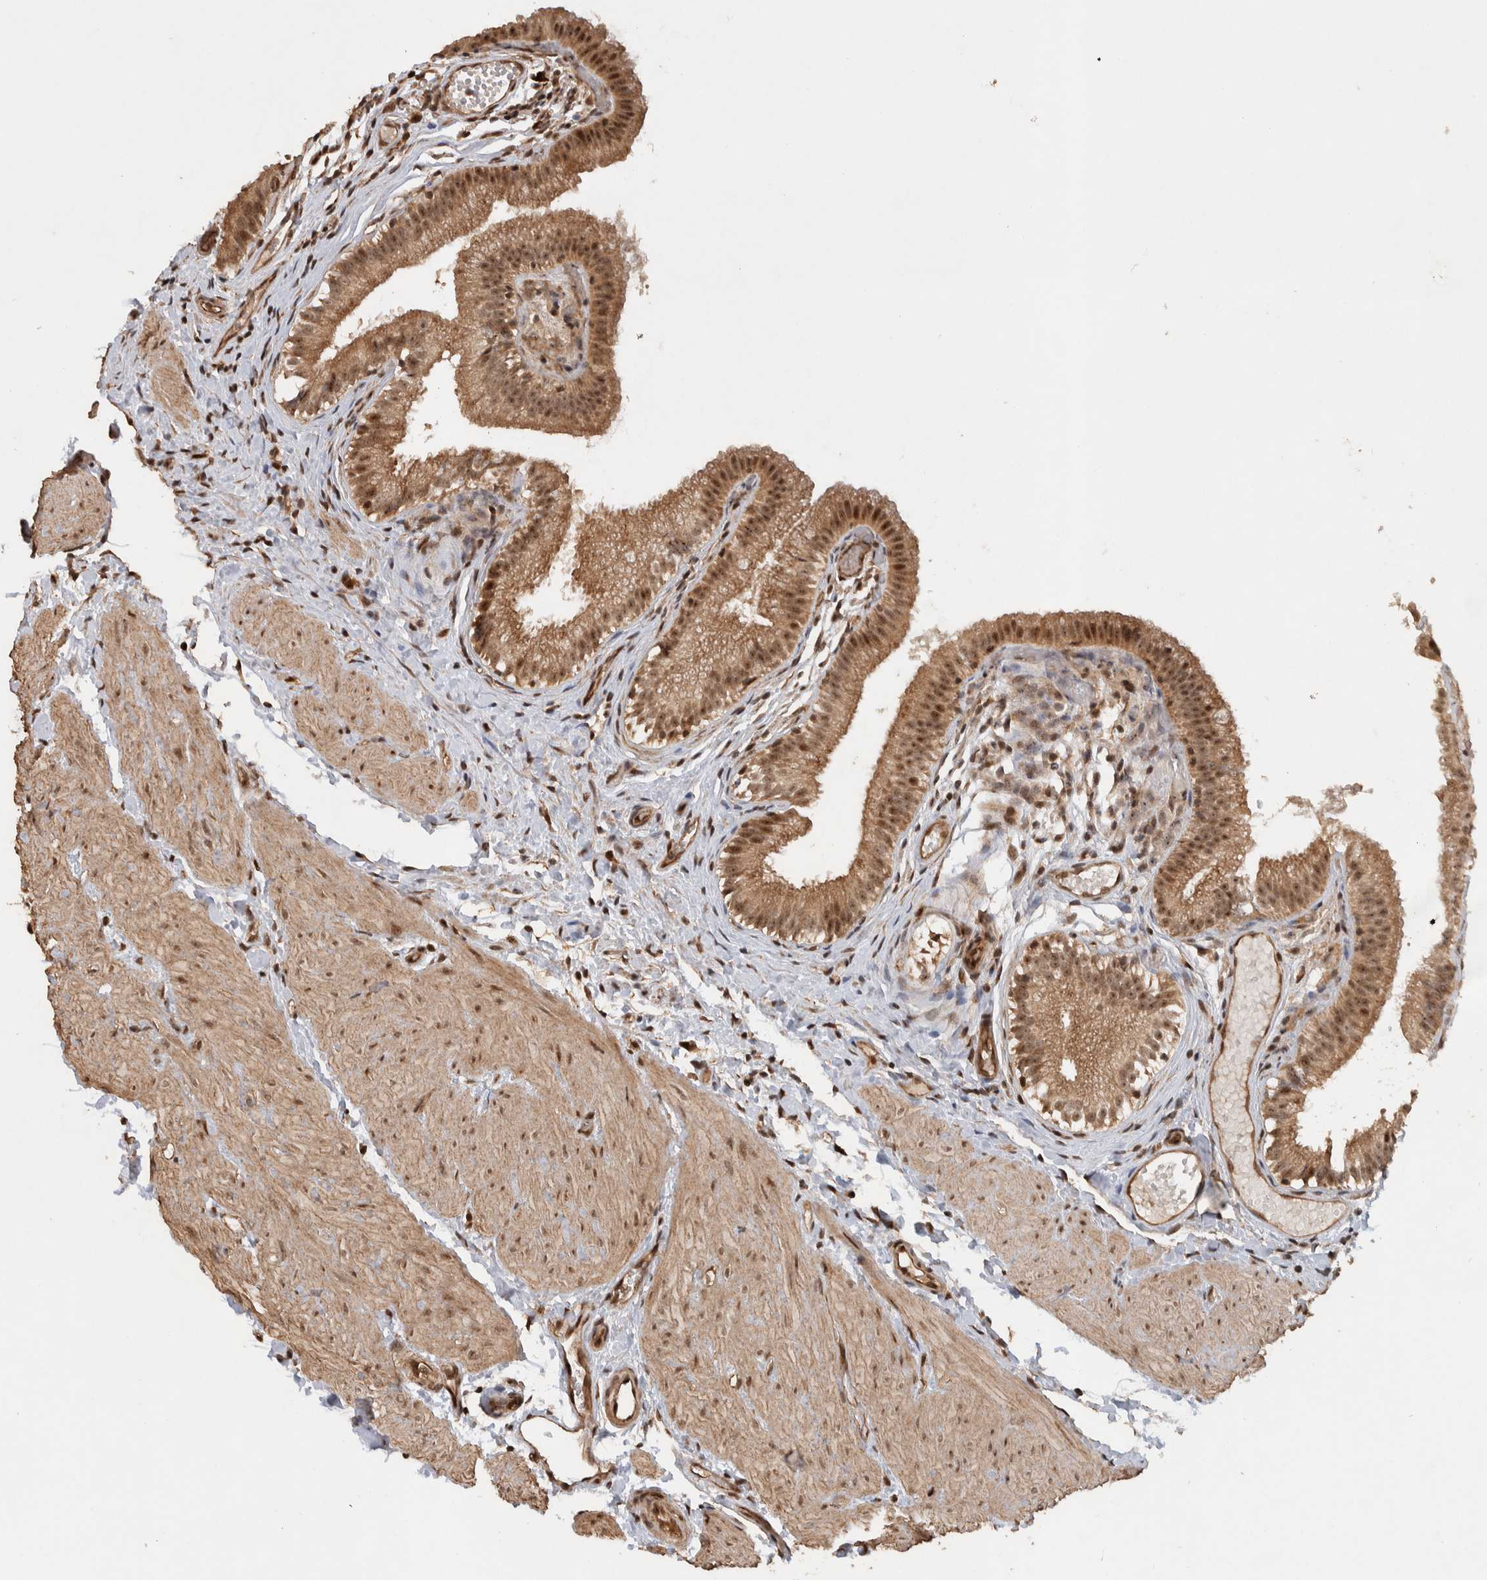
{"staining": {"intensity": "strong", "quantity": ">75%", "location": "cytoplasmic/membranous,nuclear"}, "tissue": "gallbladder", "cell_type": "Glandular cells", "image_type": "normal", "snomed": [{"axis": "morphology", "description": "Normal tissue, NOS"}, {"axis": "topography", "description": "Gallbladder"}], "caption": "There is high levels of strong cytoplasmic/membranous,nuclear staining in glandular cells of unremarkable gallbladder, as demonstrated by immunohistochemical staining (brown color).", "gene": "TOR1B", "patient": {"sex": "female", "age": 26}}